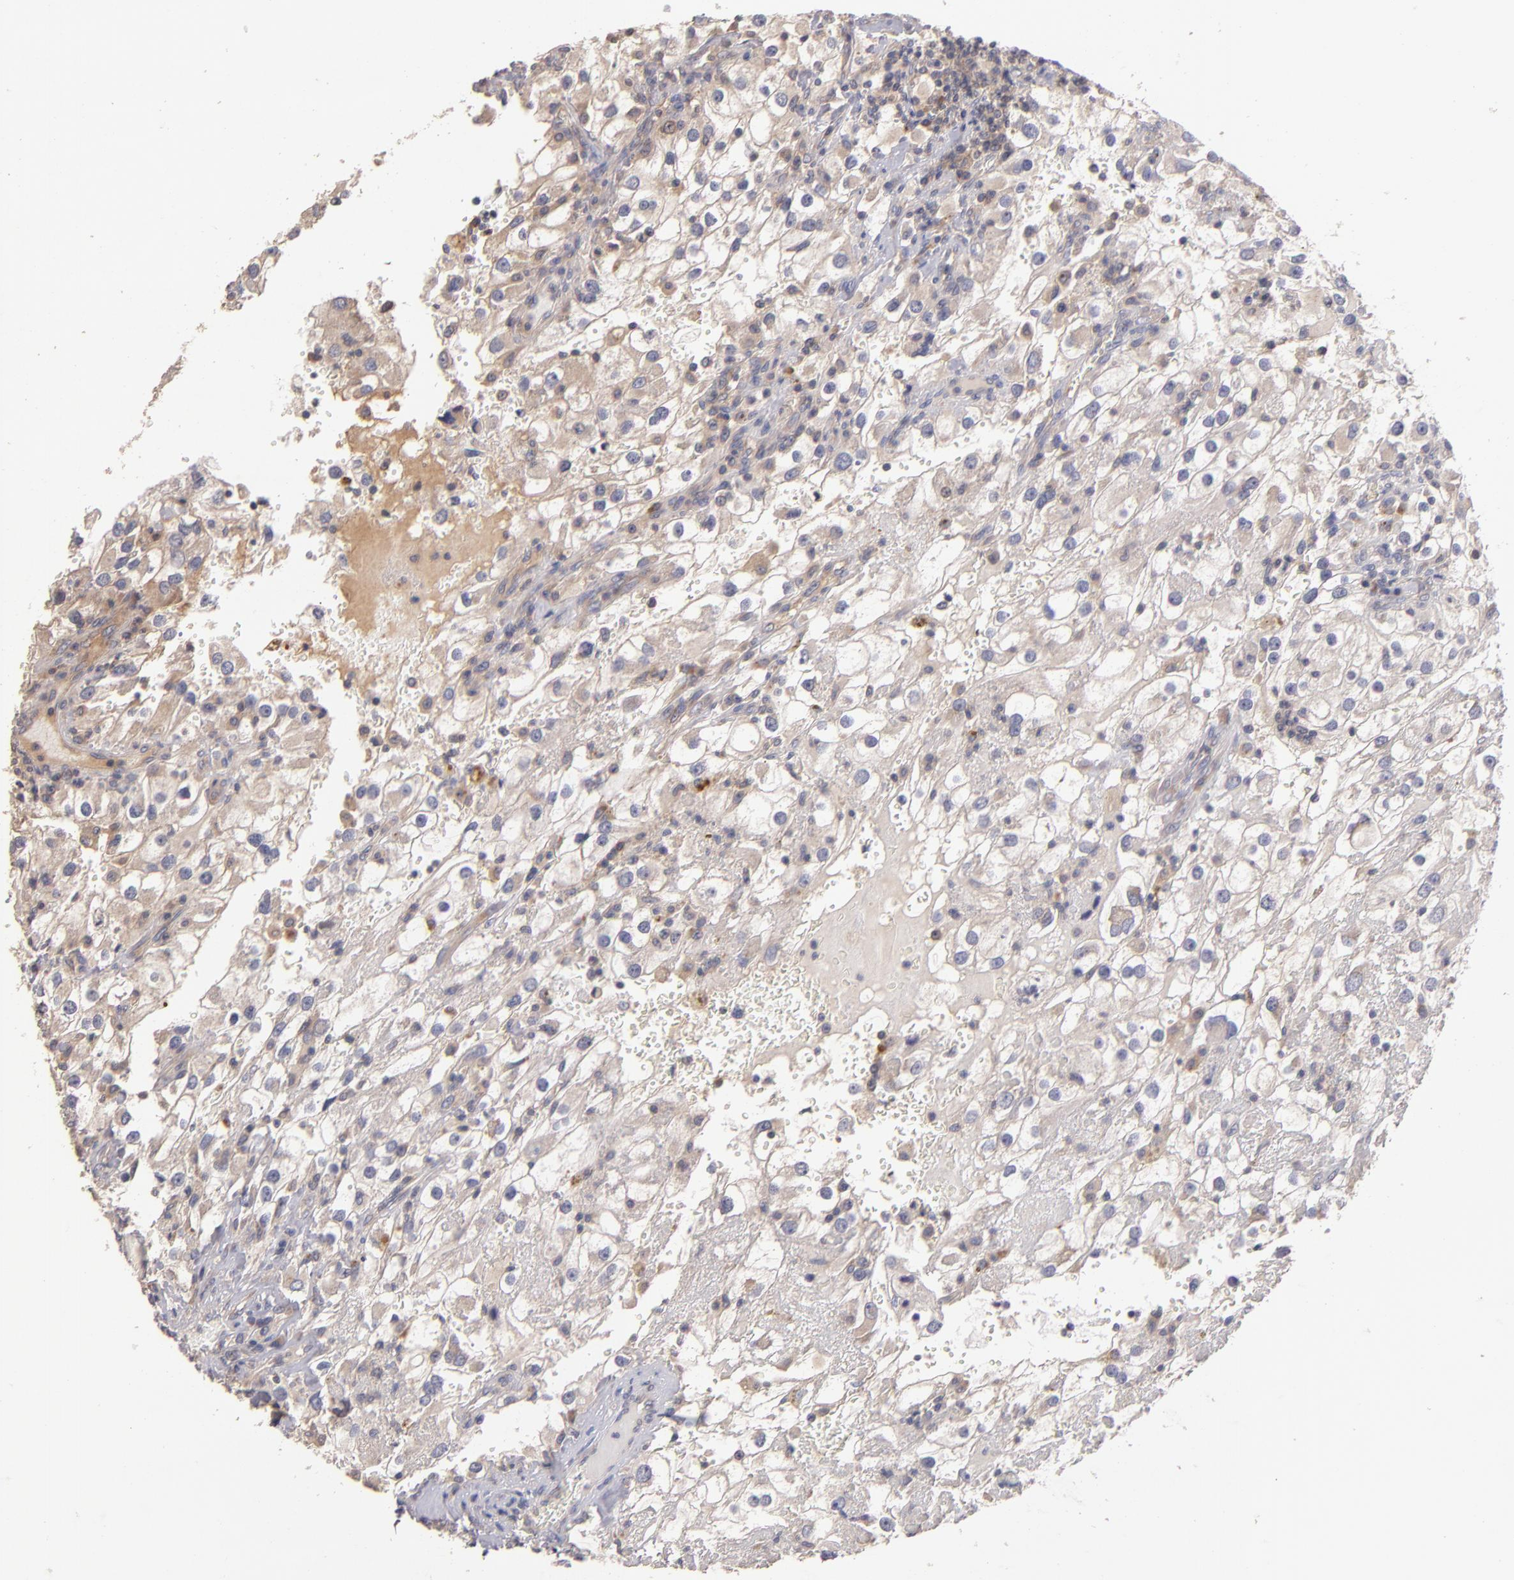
{"staining": {"intensity": "weak", "quantity": "<25%", "location": "cytoplasmic/membranous"}, "tissue": "renal cancer", "cell_type": "Tumor cells", "image_type": "cancer", "snomed": [{"axis": "morphology", "description": "Adenocarcinoma, NOS"}, {"axis": "topography", "description": "Kidney"}], "caption": "DAB (3,3'-diaminobenzidine) immunohistochemical staining of renal cancer reveals no significant expression in tumor cells. (Stains: DAB (3,3'-diaminobenzidine) immunohistochemistry with hematoxylin counter stain, Microscopy: brightfield microscopy at high magnification).", "gene": "UPF3B", "patient": {"sex": "female", "age": 52}}